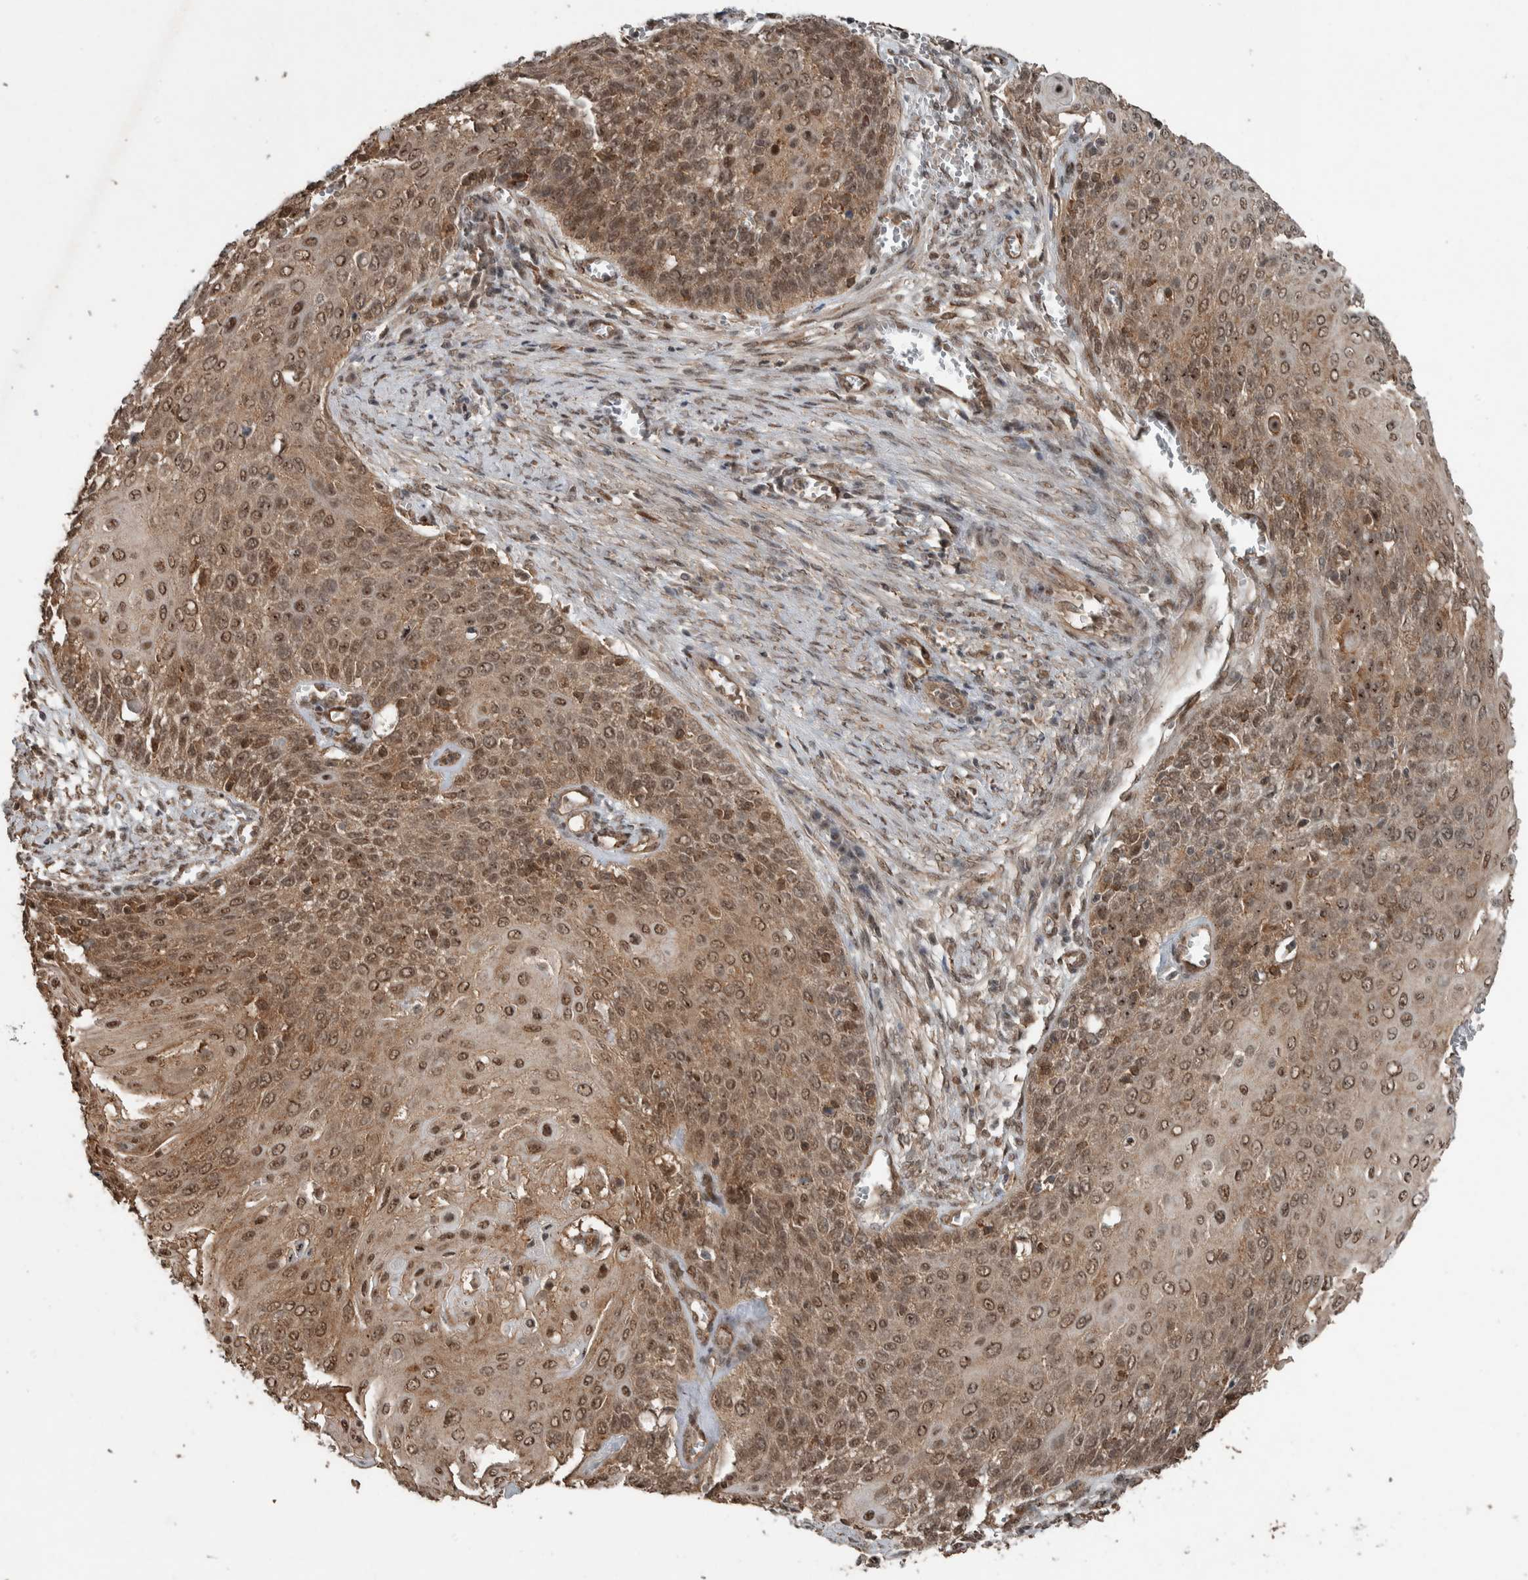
{"staining": {"intensity": "moderate", "quantity": ">75%", "location": "cytoplasmic/membranous,nuclear"}, "tissue": "cervical cancer", "cell_type": "Tumor cells", "image_type": "cancer", "snomed": [{"axis": "morphology", "description": "Squamous cell carcinoma, NOS"}, {"axis": "topography", "description": "Cervix"}], "caption": "Moderate cytoplasmic/membranous and nuclear protein positivity is present in about >75% of tumor cells in cervical squamous cell carcinoma. Using DAB (3,3'-diaminobenzidine) (brown) and hematoxylin (blue) stains, captured at high magnification using brightfield microscopy.", "gene": "MYO1E", "patient": {"sex": "female", "age": 39}}